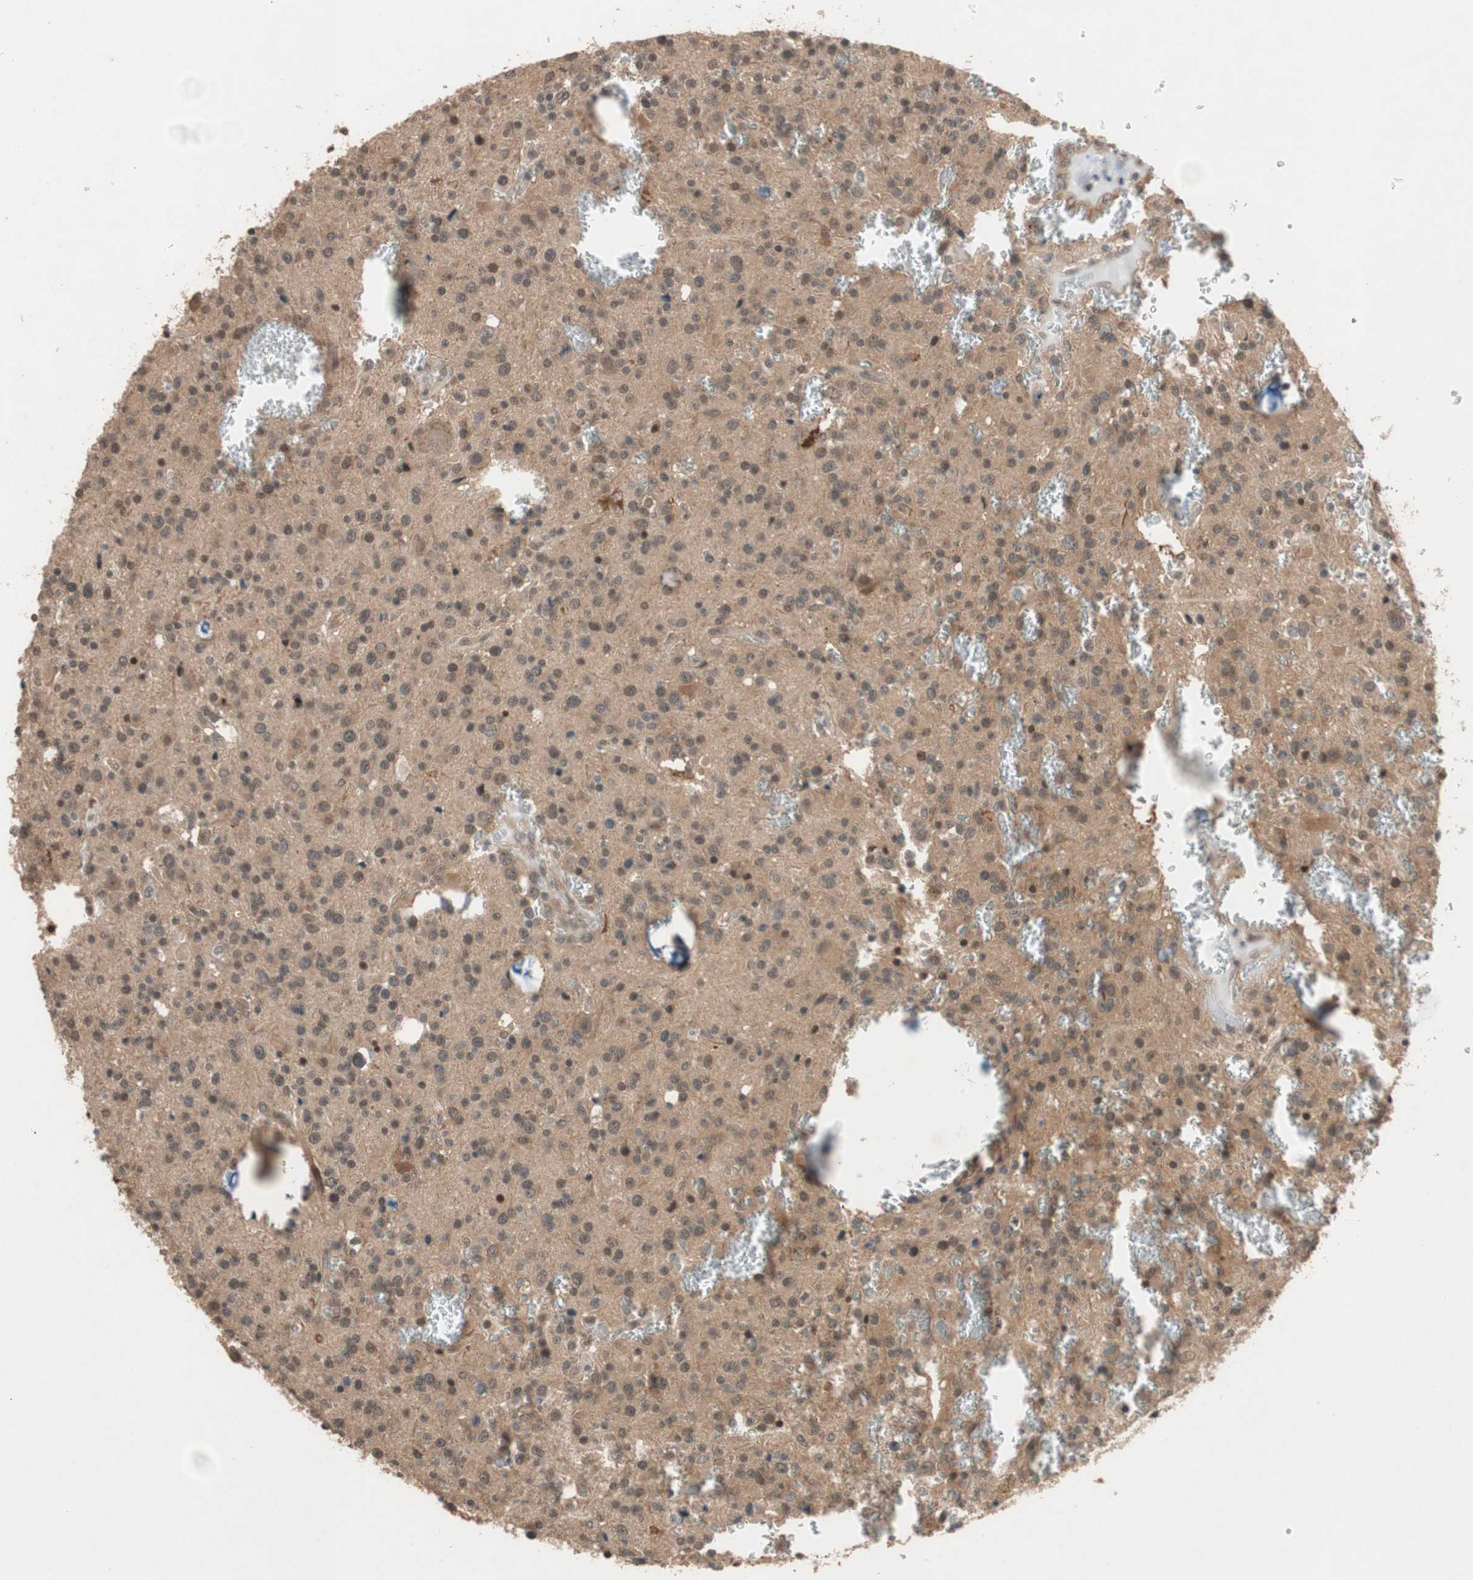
{"staining": {"intensity": "moderate", "quantity": ">75%", "location": "cytoplasmic/membranous,nuclear"}, "tissue": "glioma", "cell_type": "Tumor cells", "image_type": "cancer", "snomed": [{"axis": "morphology", "description": "Glioma, malignant, Low grade"}, {"axis": "topography", "description": "Brain"}], "caption": "Protein staining of glioma tissue shows moderate cytoplasmic/membranous and nuclear expression in about >75% of tumor cells.", "gene": "GART", "patient": {"sex": "male", "age": 58}}